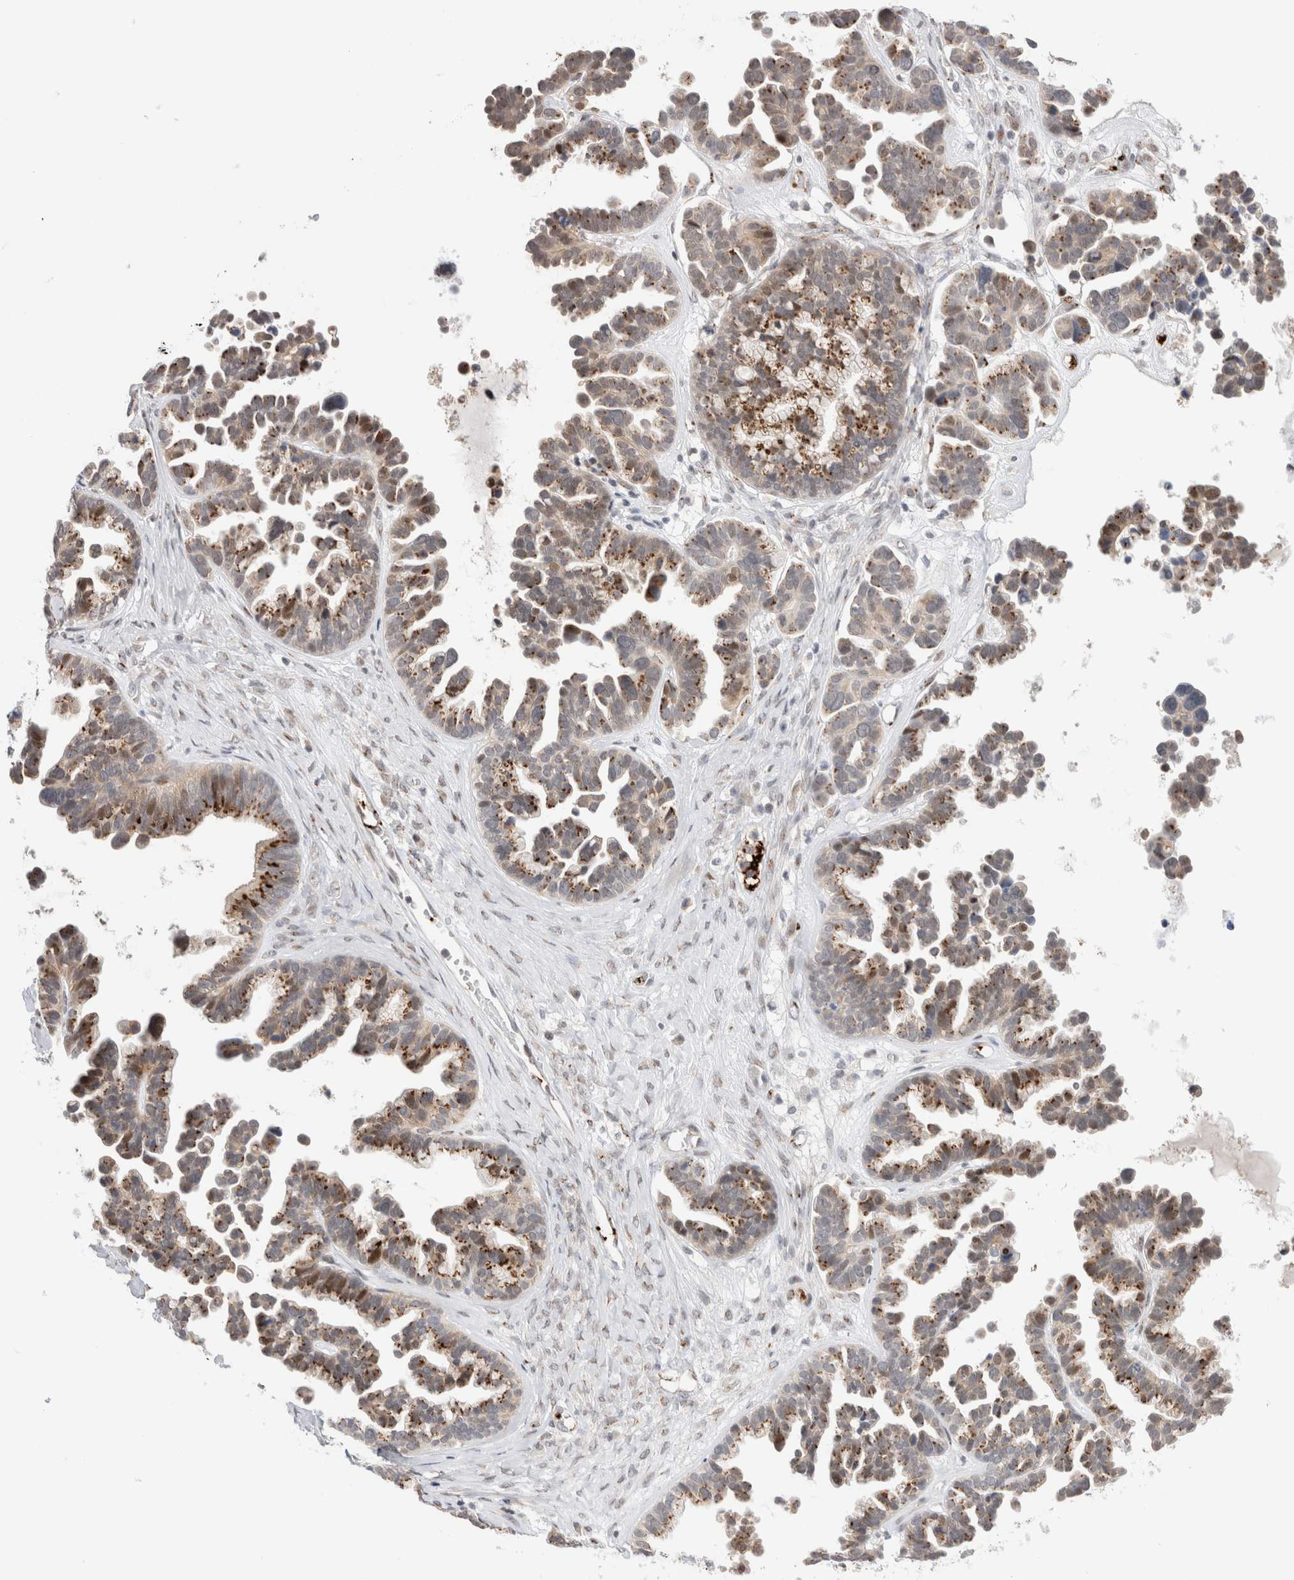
{"staining": {"intensity": "moderate", "quantity": ">75%", "location": "cytoplasmic/membranous"}, "tissue": "ovarian cancer", "cell_type": "Tumor cells", "image_type": "cancer", "snomed": [{"axis": "morphology", "description": "Cystadenocarcinoma, serous, NOS"}, {"axis": "topography", "description": "Ovary"}], "caption": "A brown stain highlights moderate cytoplasmic/membranous expression of a protein in ovarian cancer (serous cystadenocarcinoma) tumor cells. The staining was performed using DAB, with brown indicating positive protein expression. Nuclei are stained blue with hematoxylin.", "gene": "VPS28", "patient": {"sex": "female", "age": 56}}